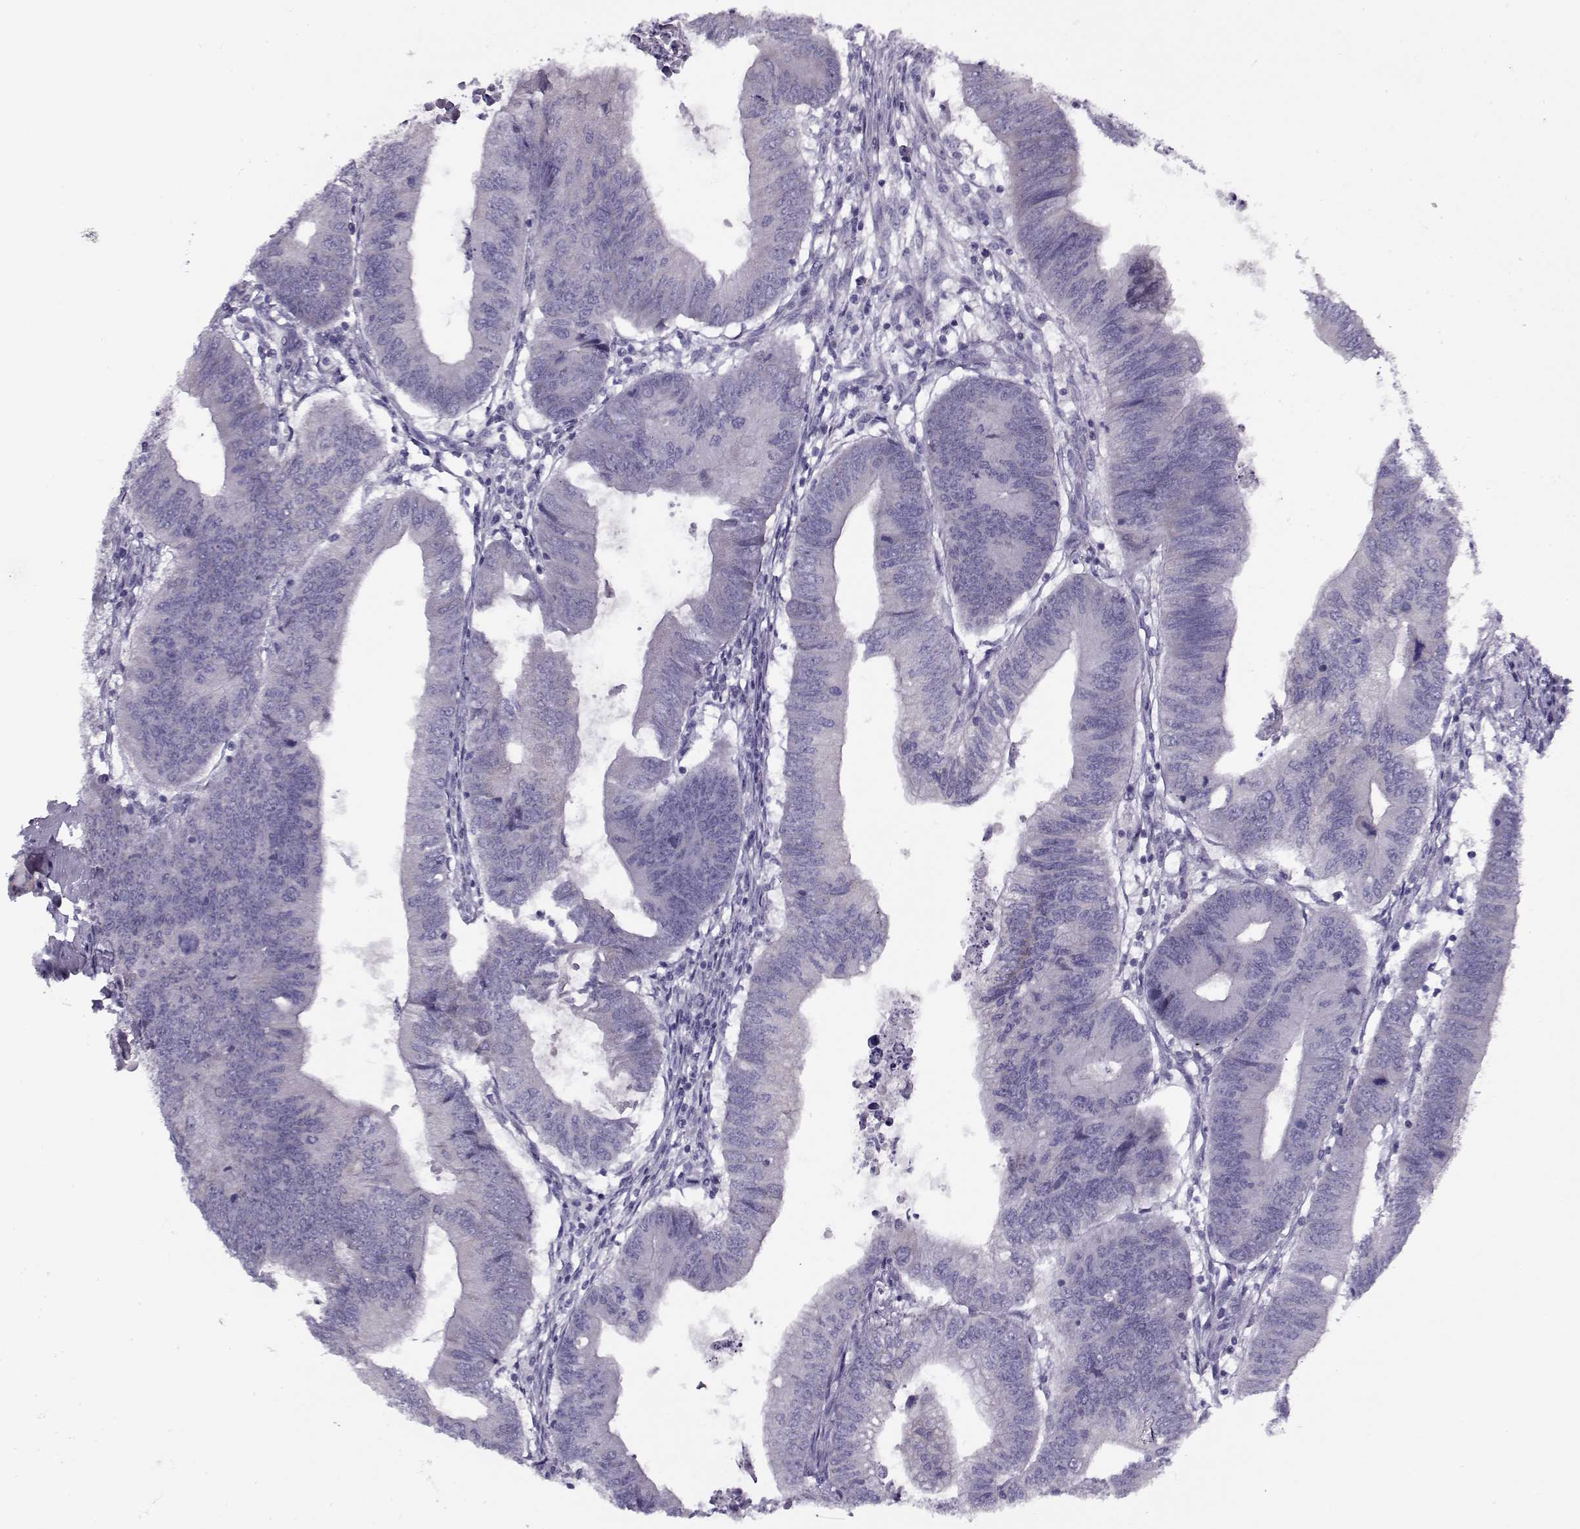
{"staining": {"intensity": "negative", "quantity": "none", "location": "none"}, "tissue": "colorectal cancer", "cell_type": "Tumor cells", "image_type": "cancer", "snomed": [{"axis": "morphology", "description": "Adenocarcinoma, NOS"}, {"axis": "topography", "description": "Colon"}], "caption": "There is no significant positivity in tumor cells of colorectal cancer. (Immunohistochemistry (ihc), brightfield microscopy, high magnification).", "gene": "PP2D1", "patient": {"sex": "male", "age": 53}}